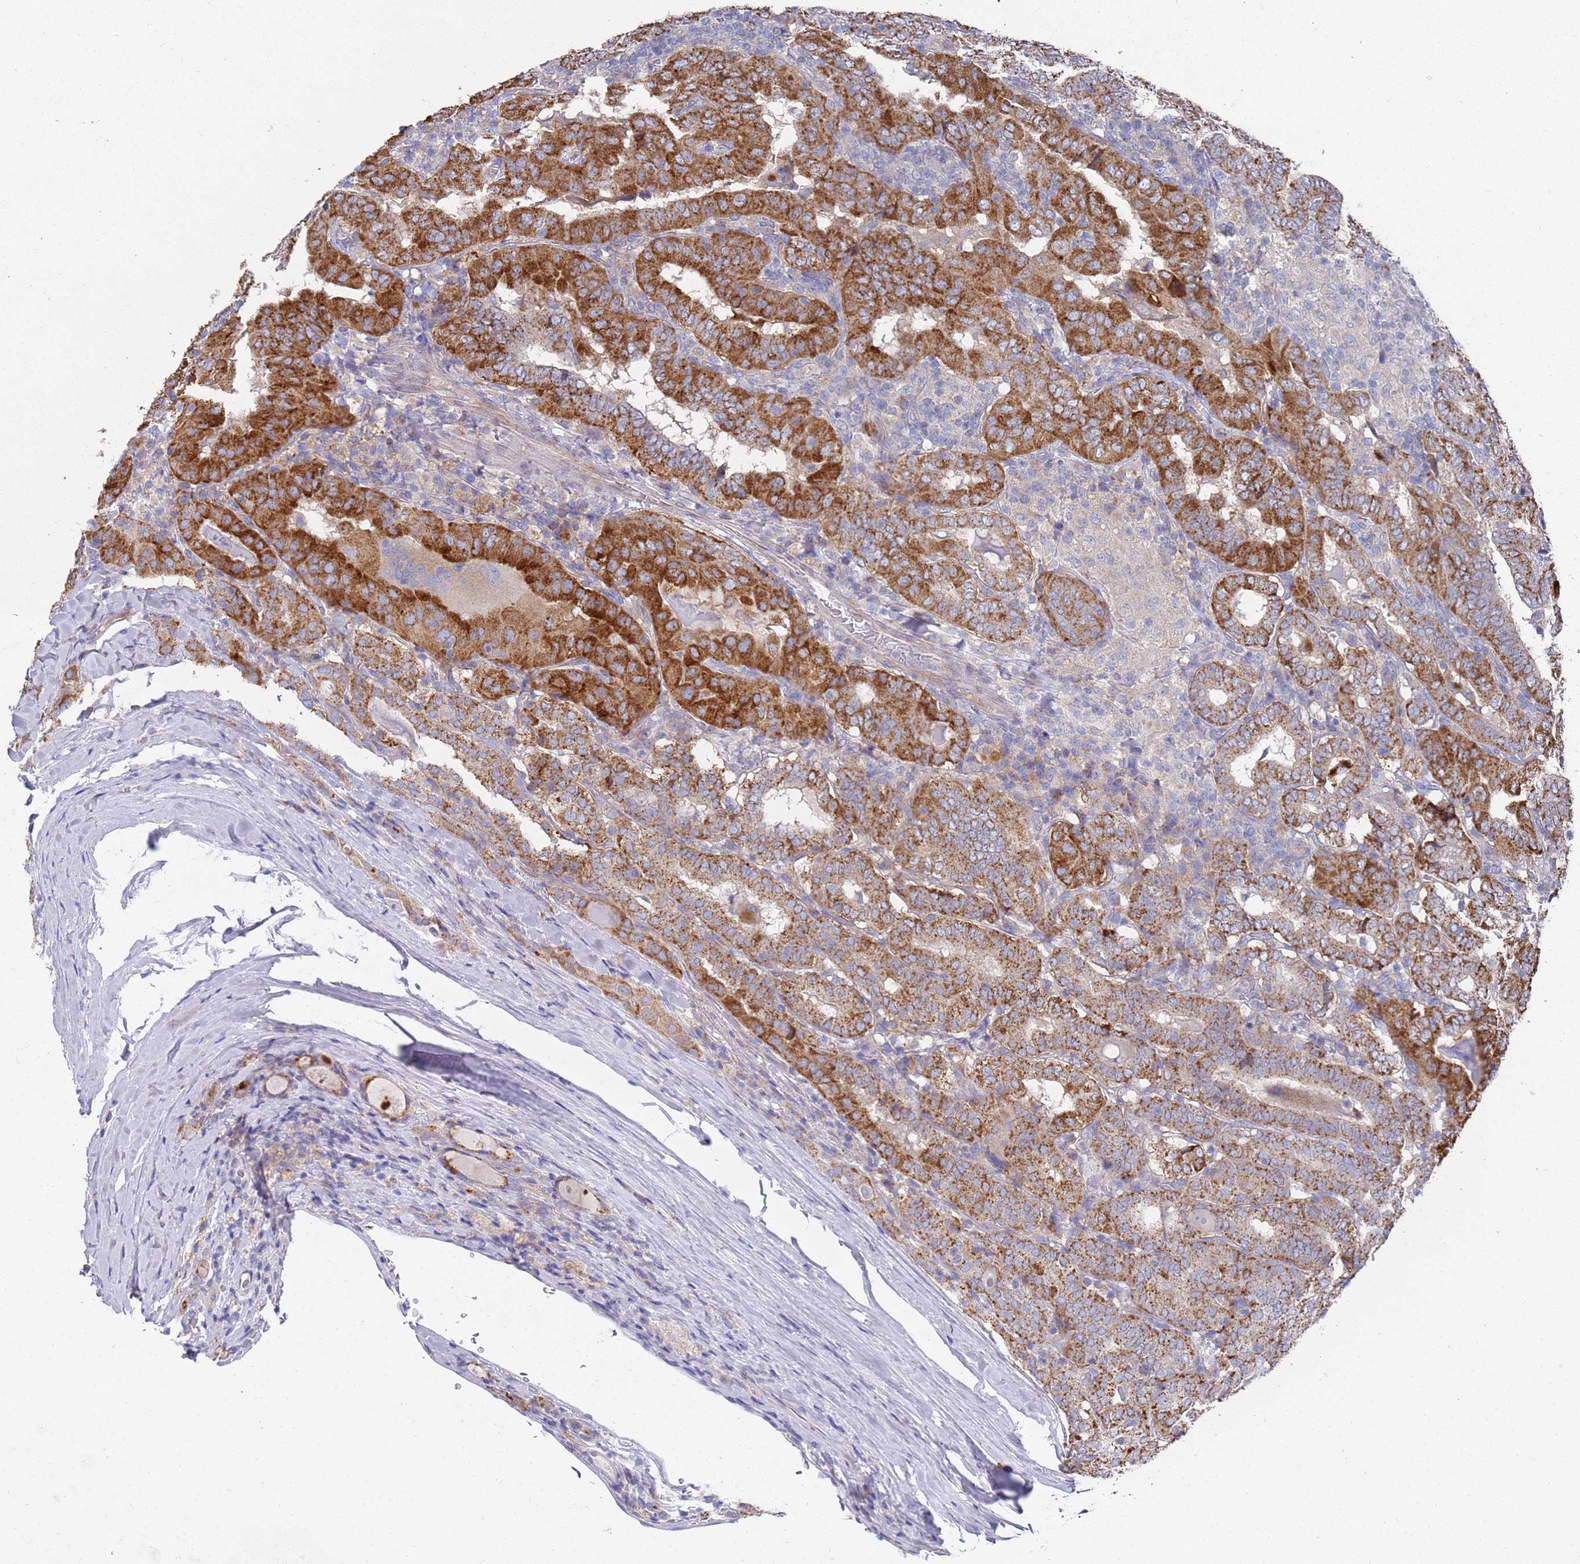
{"staining": {"intensity": "strong", "quantity": ">75%", "location": "cytoplasmic/membranous"}, "tissue": "thyroid cancer", "cell_type": "Tumor cells", "image_type": "cancer", "snomed": [{"axis": "morphology", "description": "Papillary adenocarcinoma, NOS"}, {"axis": "topography", "description": "Thyroid gland"}], "caption": "Tumor cells exhibit high levels of strong cytoplasmic/membranous staining in about >75% of cells in human thyroid papillary adenocarcinoma.", "gene": "NPEPPS", "patient": {"sex": "female", "age": 72}}